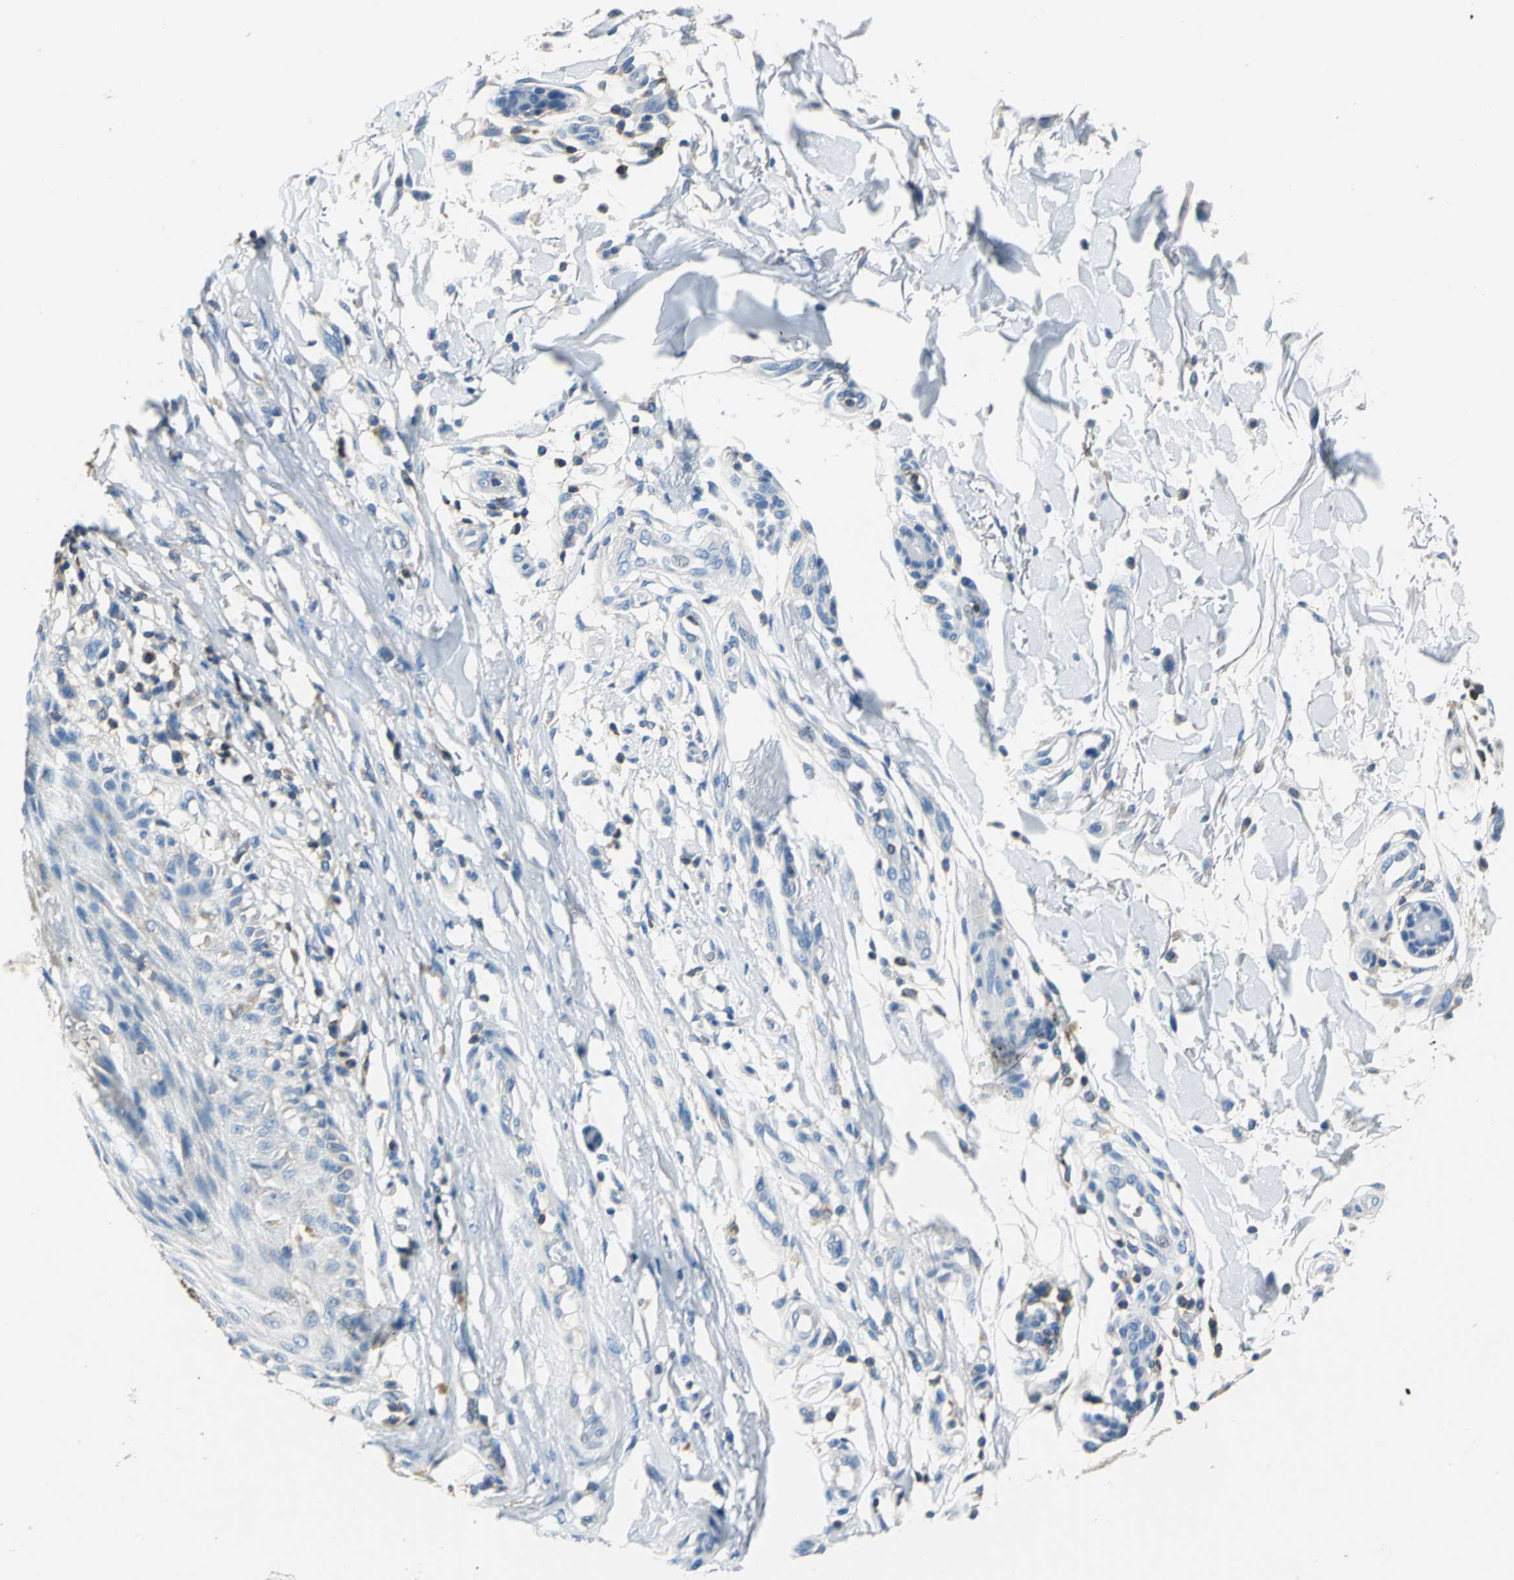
{"staining": {"intensity": "negative", "quantity": "none", "location": "none"}, "tissue": "melanoma", "cell_type": "Tumor cells", "image_type": "cancer", "snomed": [{"axis": "morphology", "description": "Malignant melanoma, NOS"}, {"axis": "topography", "description": "Skin"}], "caption": "Tumor cells are negative for brown protein staining in melanoma.", "gene": "SEPTIN6", "patient": {"sex": "female", "age": 81}}